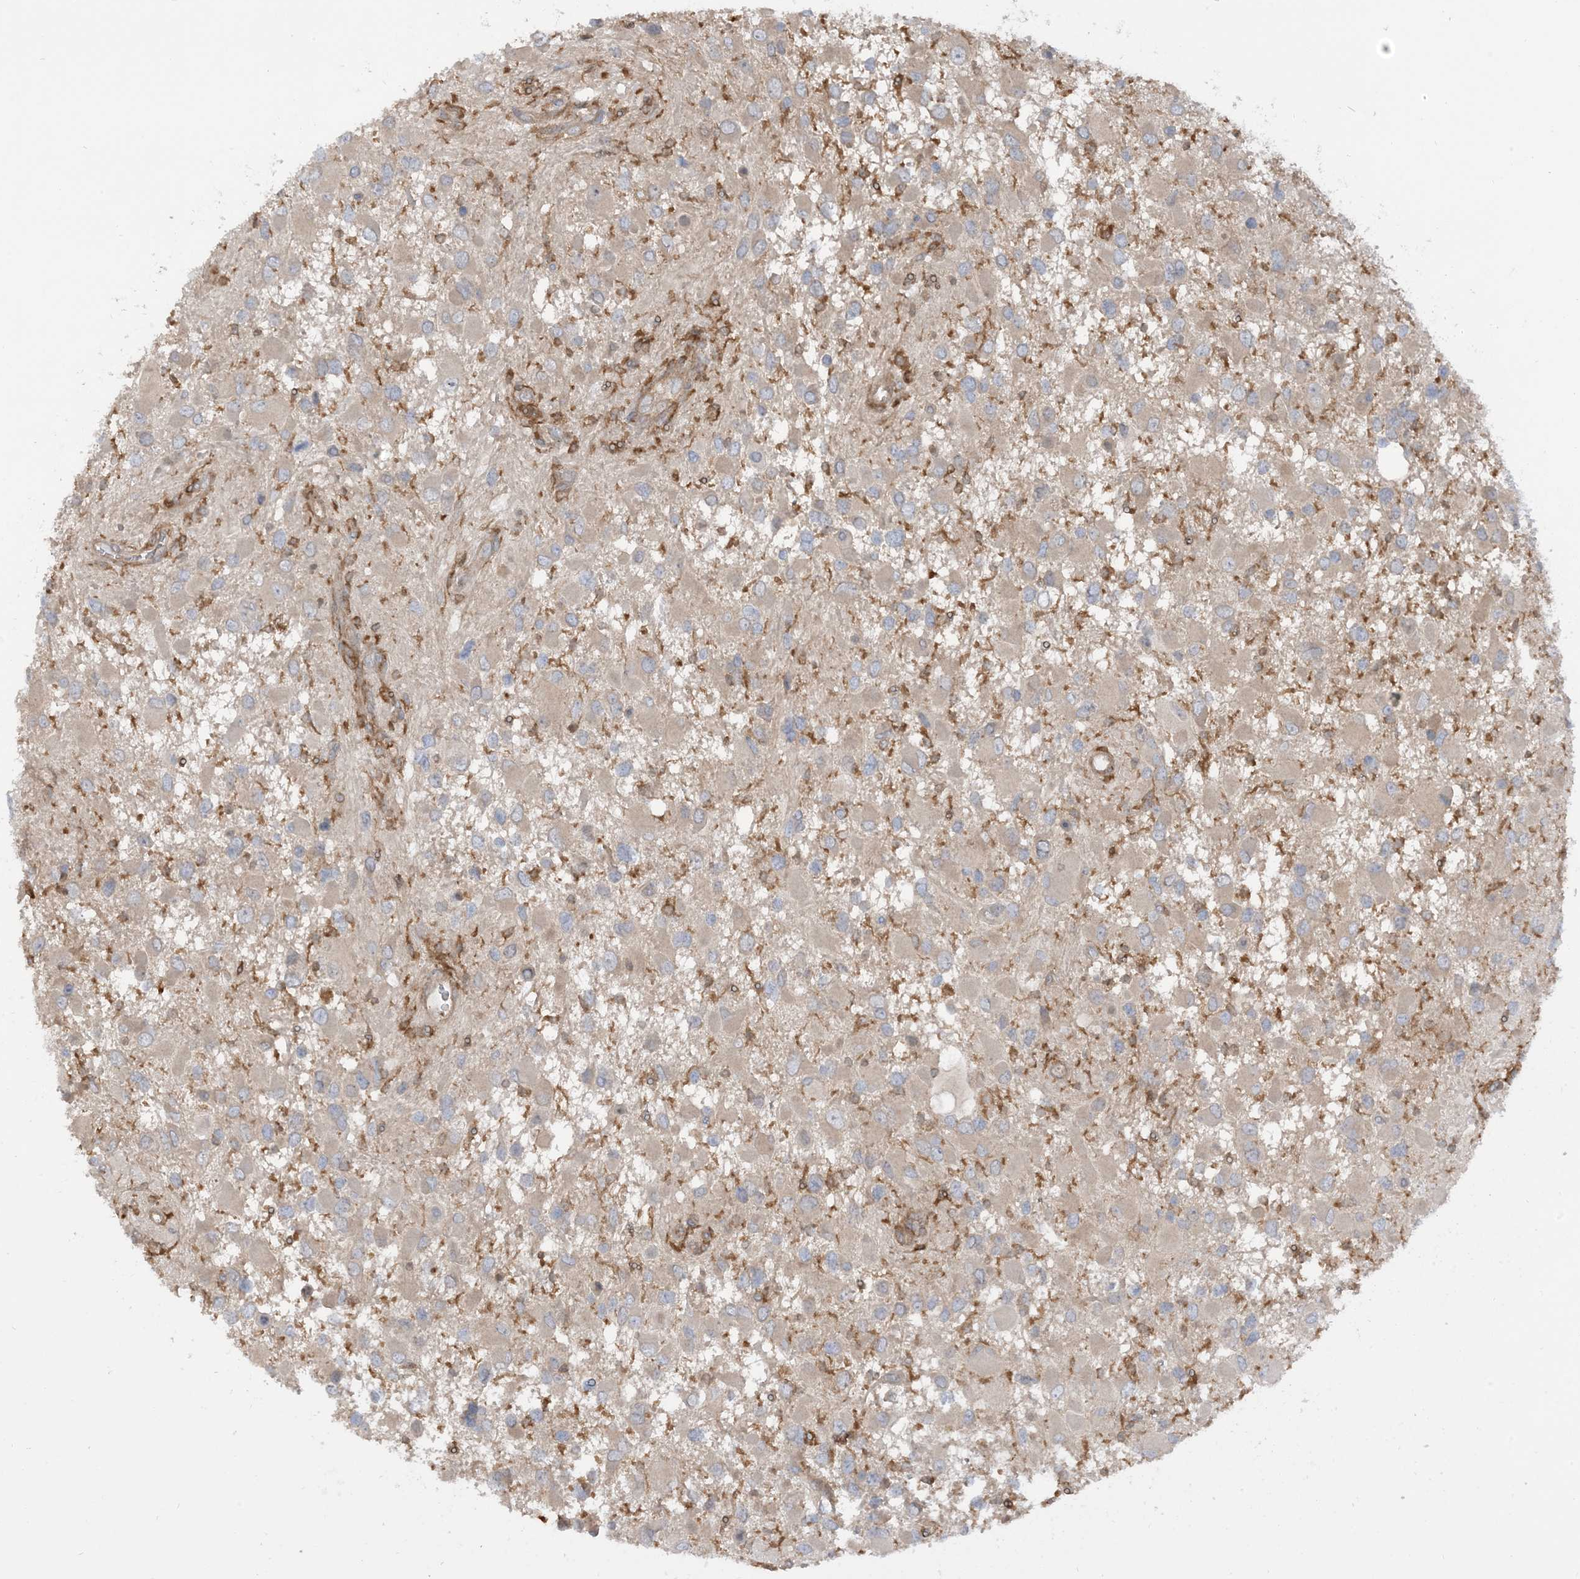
{"staining": {"intensity": "weak", "quantity": "25%-75%", "location": "cytoplasmic/membranous"}, "tissue": "glioma", "cell_type": "Tumor cells", "image_type": "cancer", "snomed": [{"axis": "morphology", "description": "Glioma, malignant, High grade"}, {"axis": "topography", "description": "Brain"}], "caption": "High-power microscopy captured an IHC image of malignant high-grade glioma, revealing weak cytoplasmic/membranous positivity in approximately 25%-75% of tumor cells.", "gene": "CAPZB", "patient": {"sex": "male", "age": 53}}